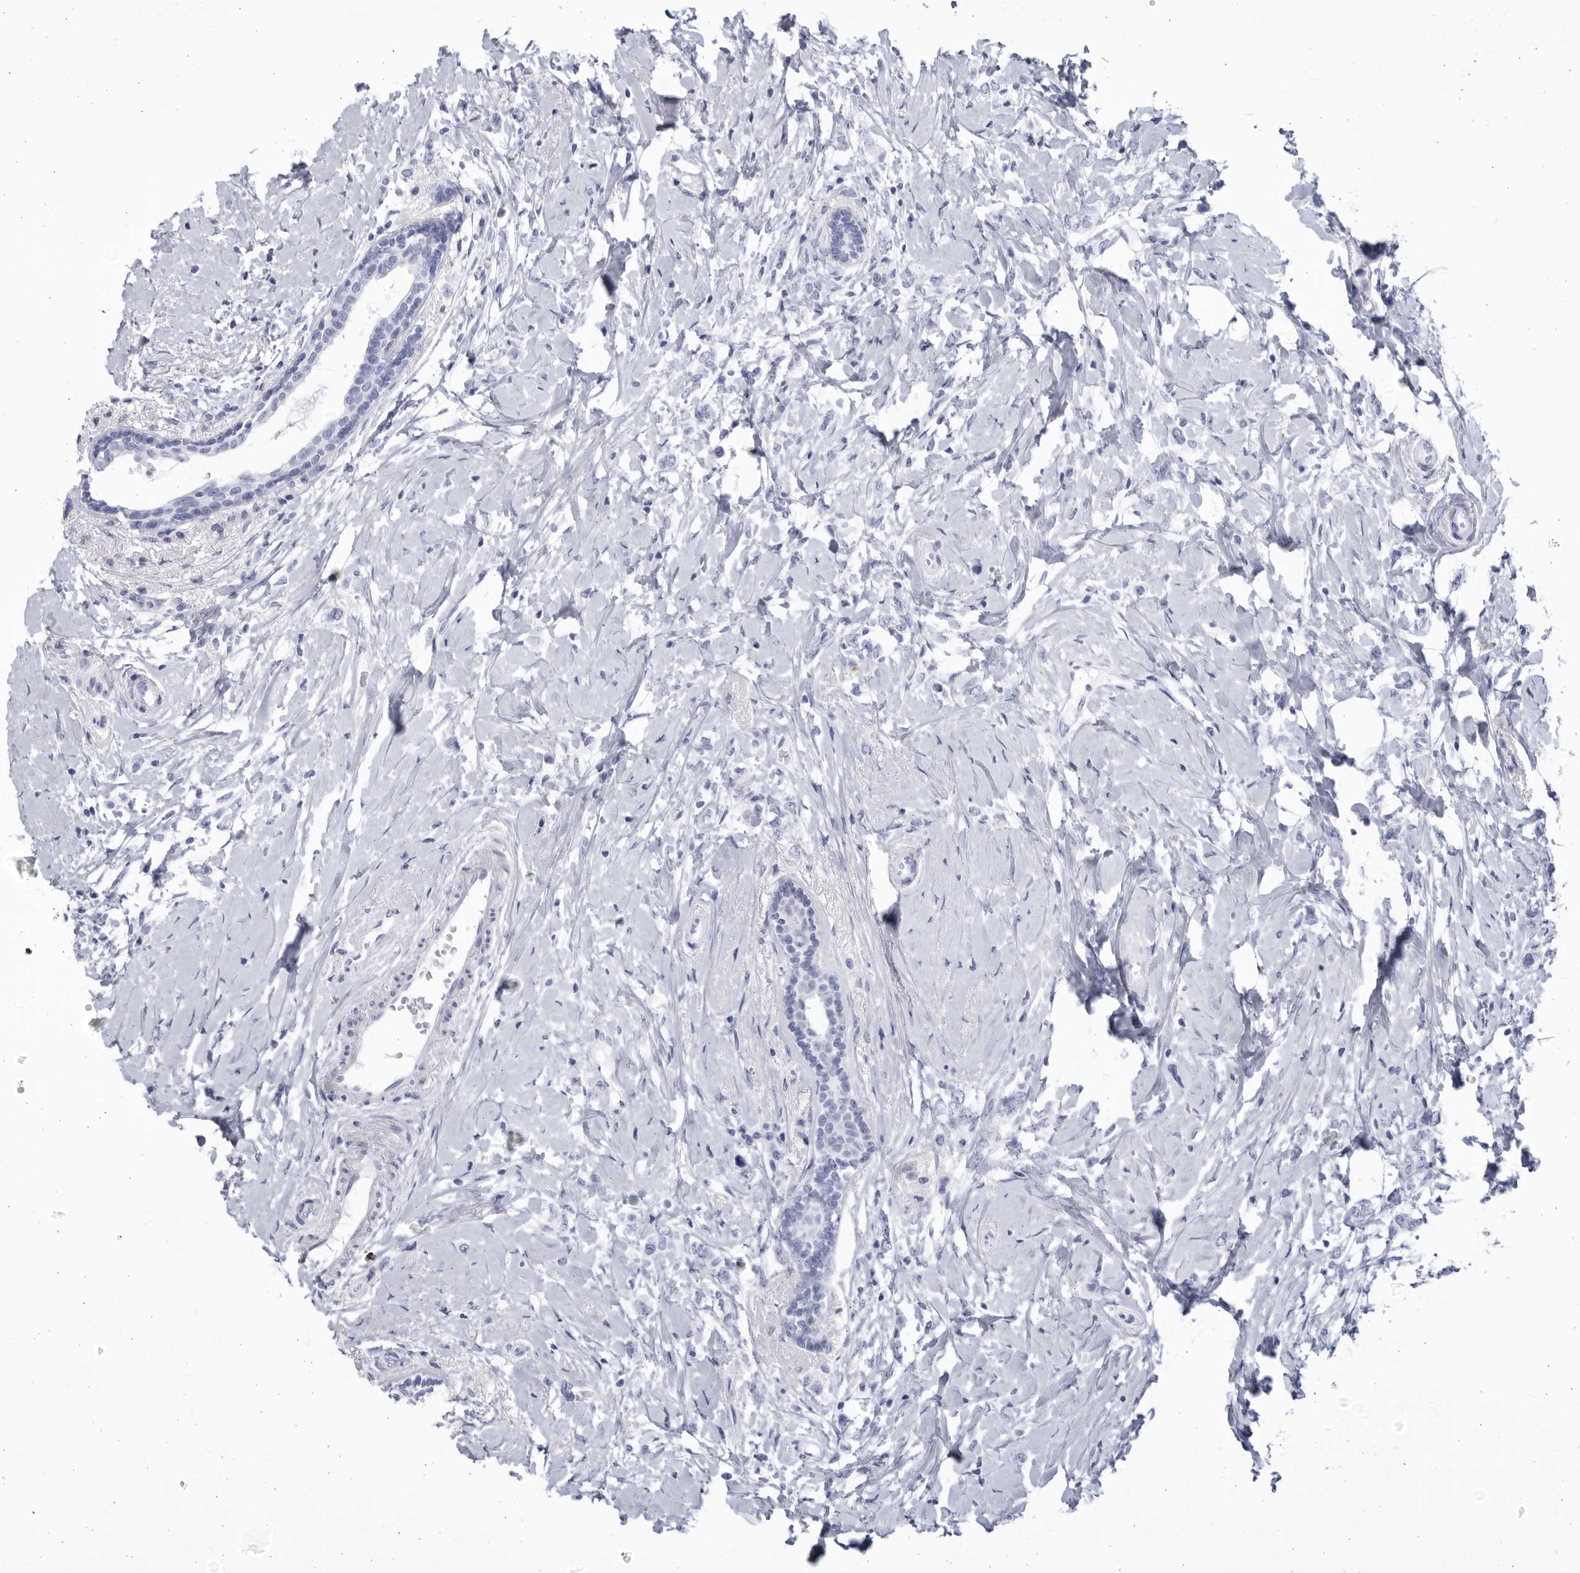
{"staining": {"intensity": "negative", "quantity": "none", "location": "none"}, "tissue": "breast cancer", "cell_type": "Tumor cells", "image_type": "cancer", "snomed": [{"axis": "morphology", "description": "Normal tissue, NOS"}, {"axis": "morphology", "description": "Lobular carcinoma"}, {"axis": "topography", "description": "Breast"}], "caption": "Breast cancer stained for a protein using immunohistochemistry (IHC) displays no positivity tumor cells.", "gene": "CCDC181", "patient": {"sex": "female", "age": 47}}